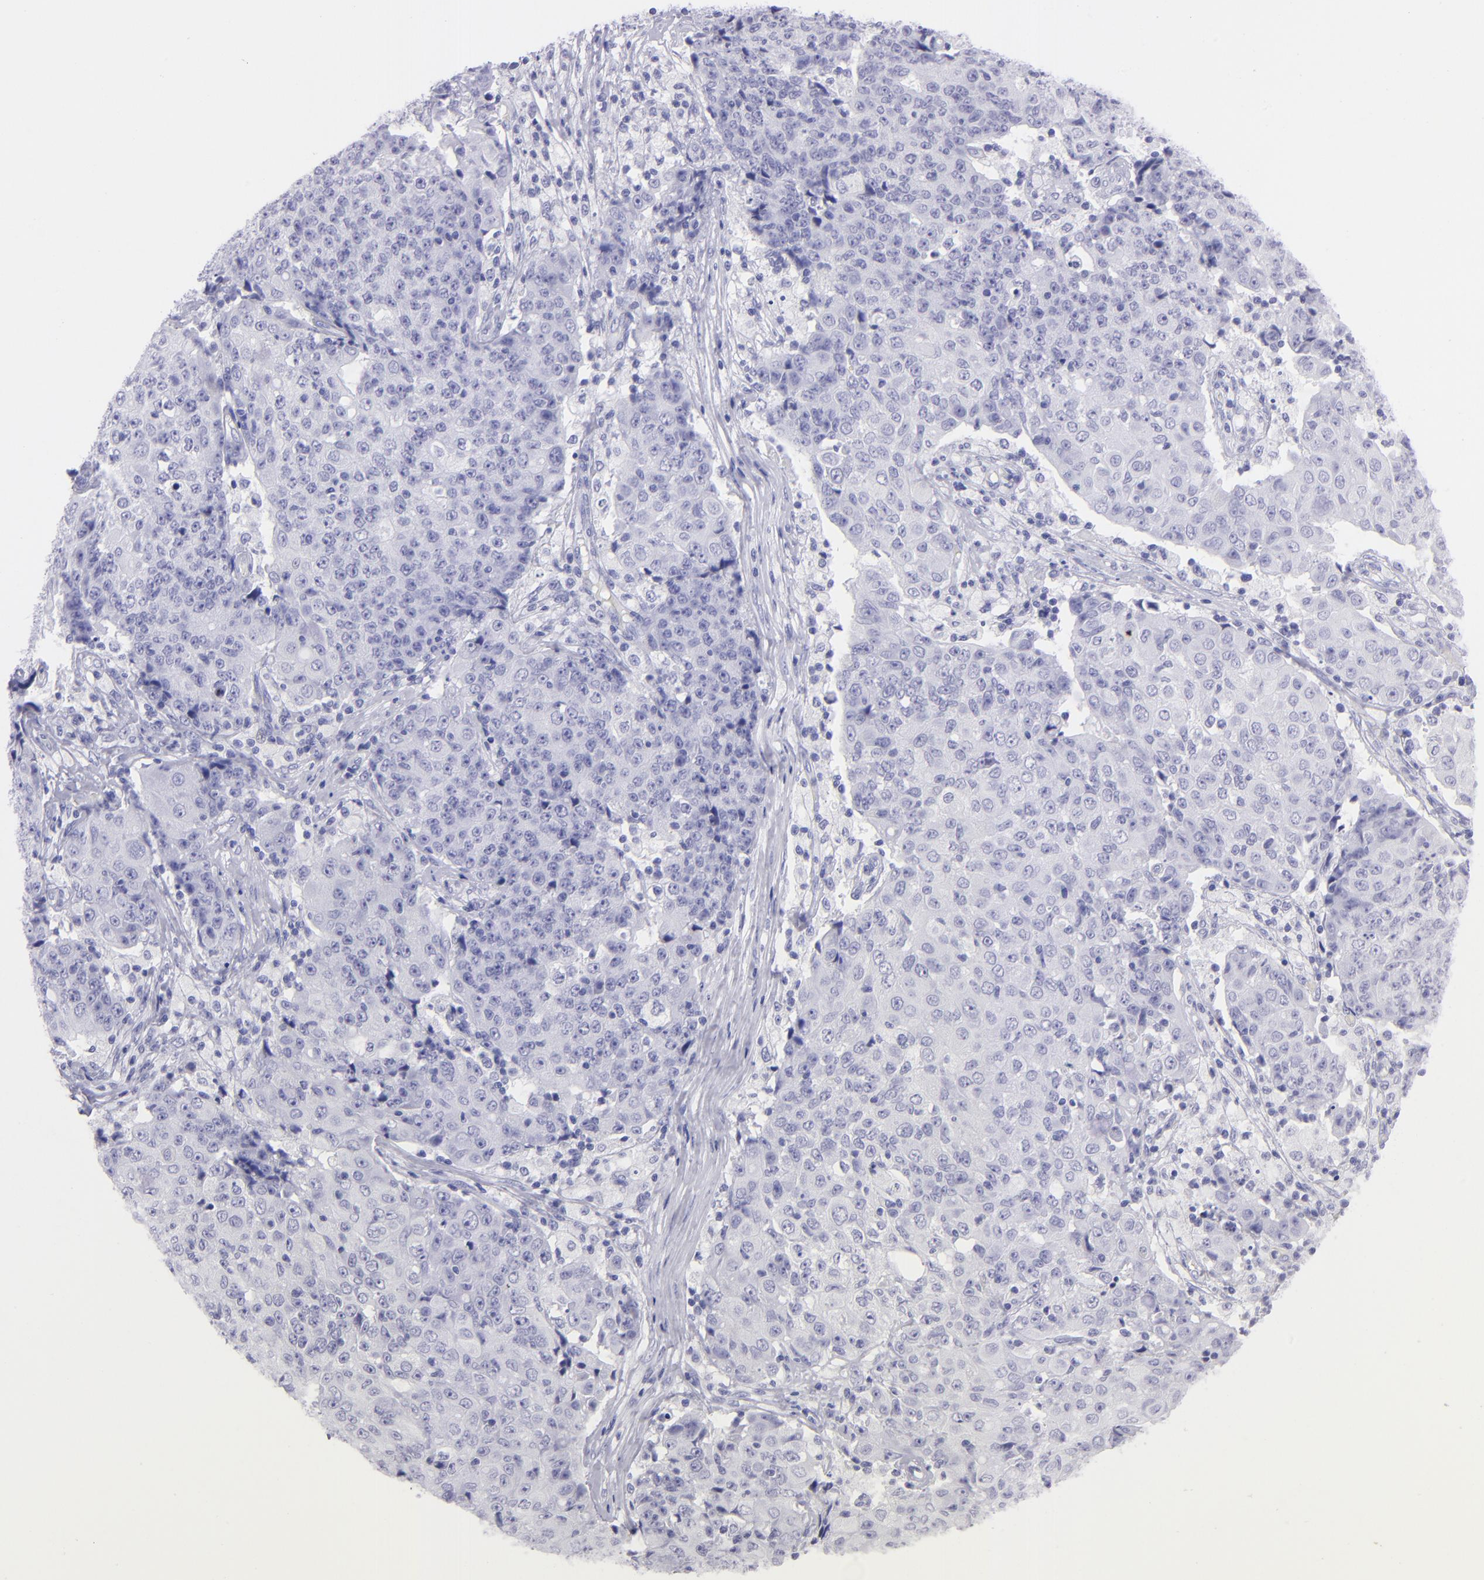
{"staining": {"intensity": "negative", "quantity": "none", "location": "none"}, "tissue": "ovarian cancer", "cell_type": "Tumor cells", "image_type": "cancer", "snomed": [{"axis": "morphology", "description": "Carcinoma, endometroid"}, {"axis": "topography", "description": "Ovary"}], "caption": "Tumor cells are negative for protein expression in human ovarian endometroid carcinoma.", "gene": "SLC1A3", "patient": {"sex": "female", "age": 42}}